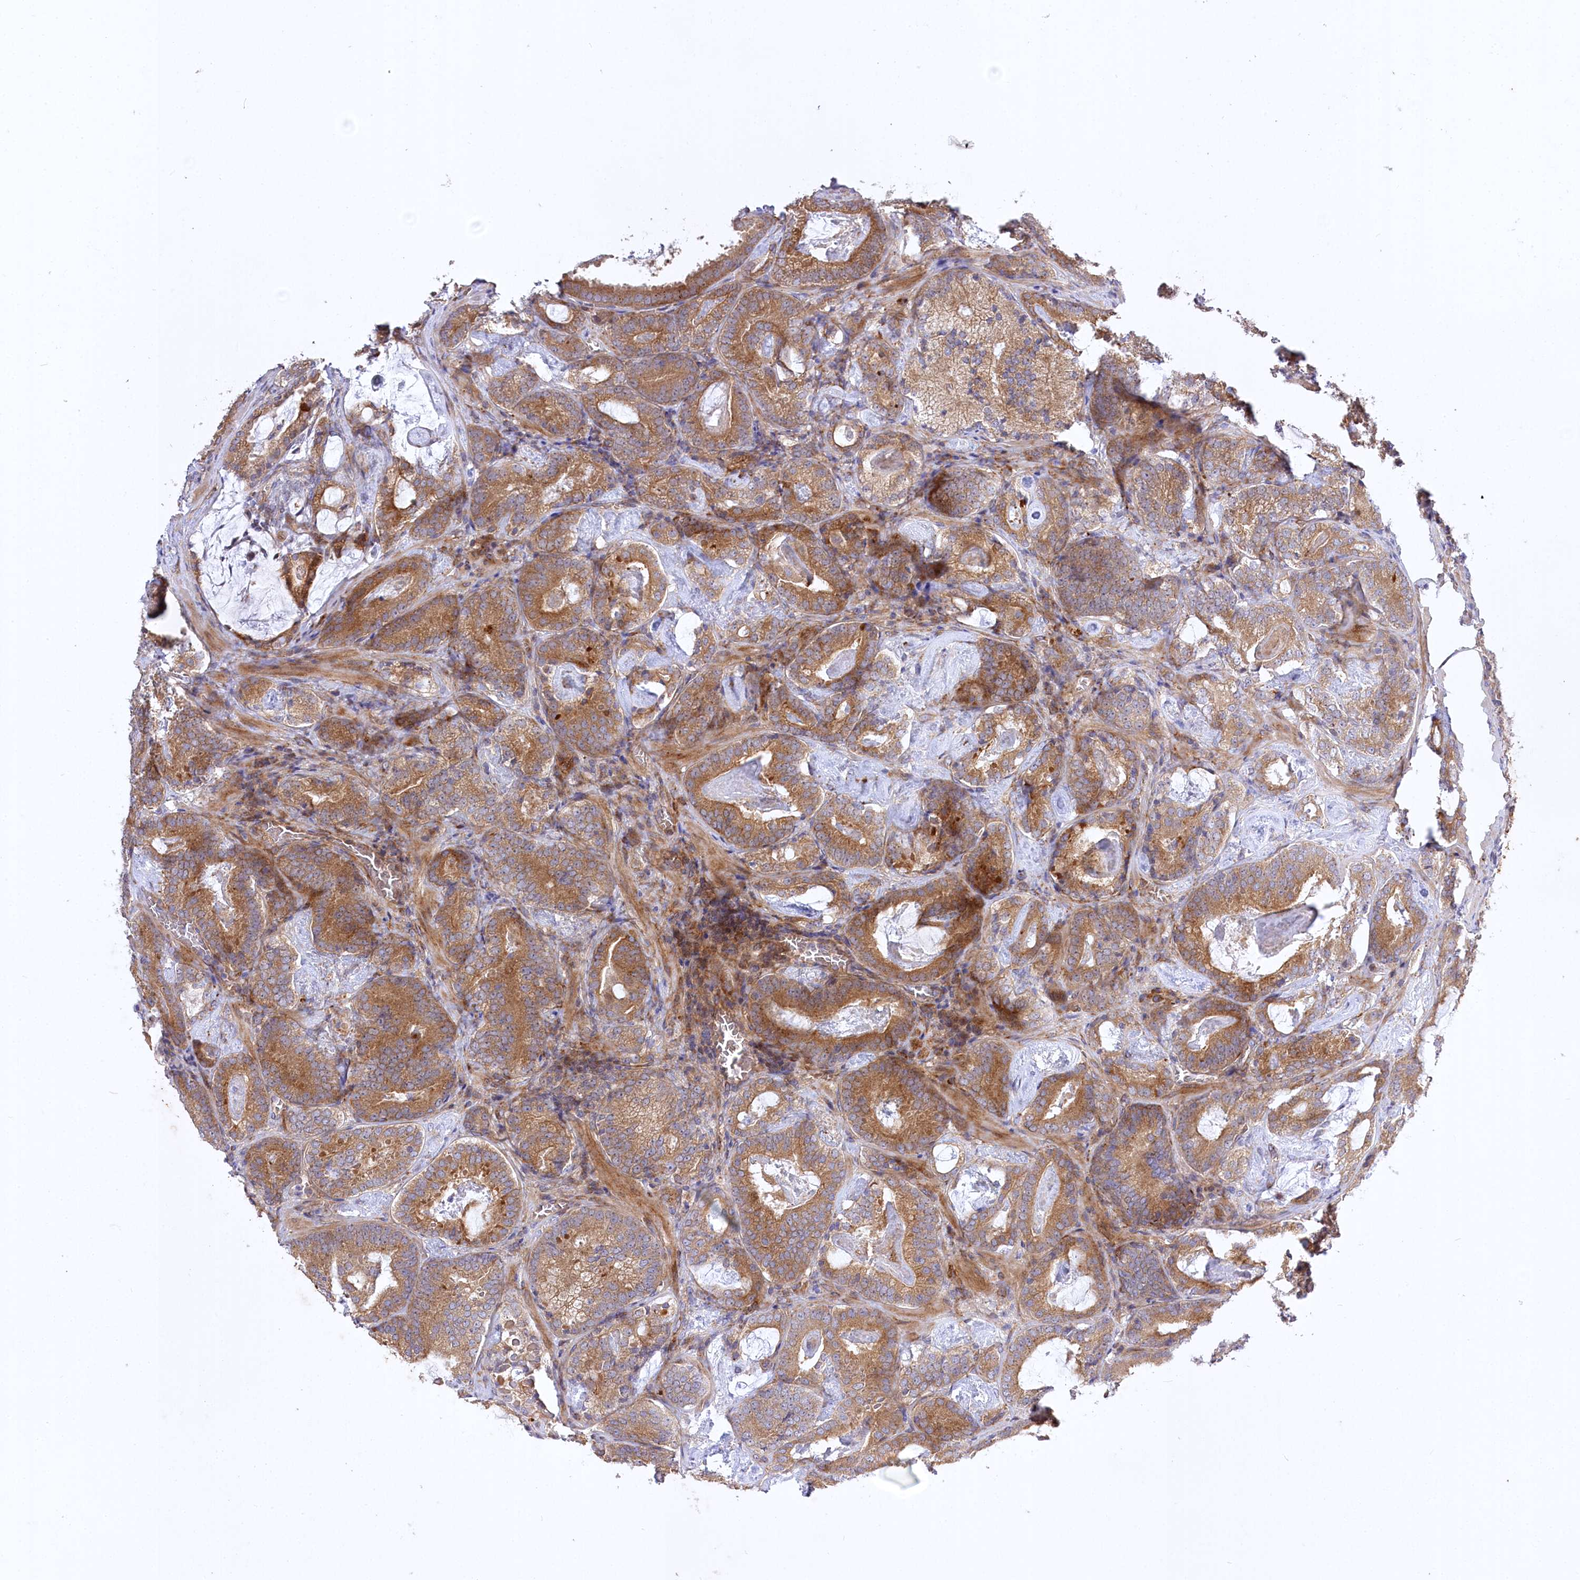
{"staining": {"intensity": "moderate", "quantity": ">75%", "location": "cytoplasmic/membranous"}, "tissue": "prostate cancer", "cell_type": "Tumor cells", "image_type": "cancer", "snomed": [{"axis": "morphology", "description": "Adenocarcinoma, Low grade"}, {"axis": "topography", "description": "Prostate"}], "caption": "The image reveals staining of prostate low-grade adenocarcinoma, revealing moderate cytoplasmic/membranous protein staining (brown color) within tumor cells.", "gene": "TRUB1", "patient": {"sex": "male", "age": 60}}